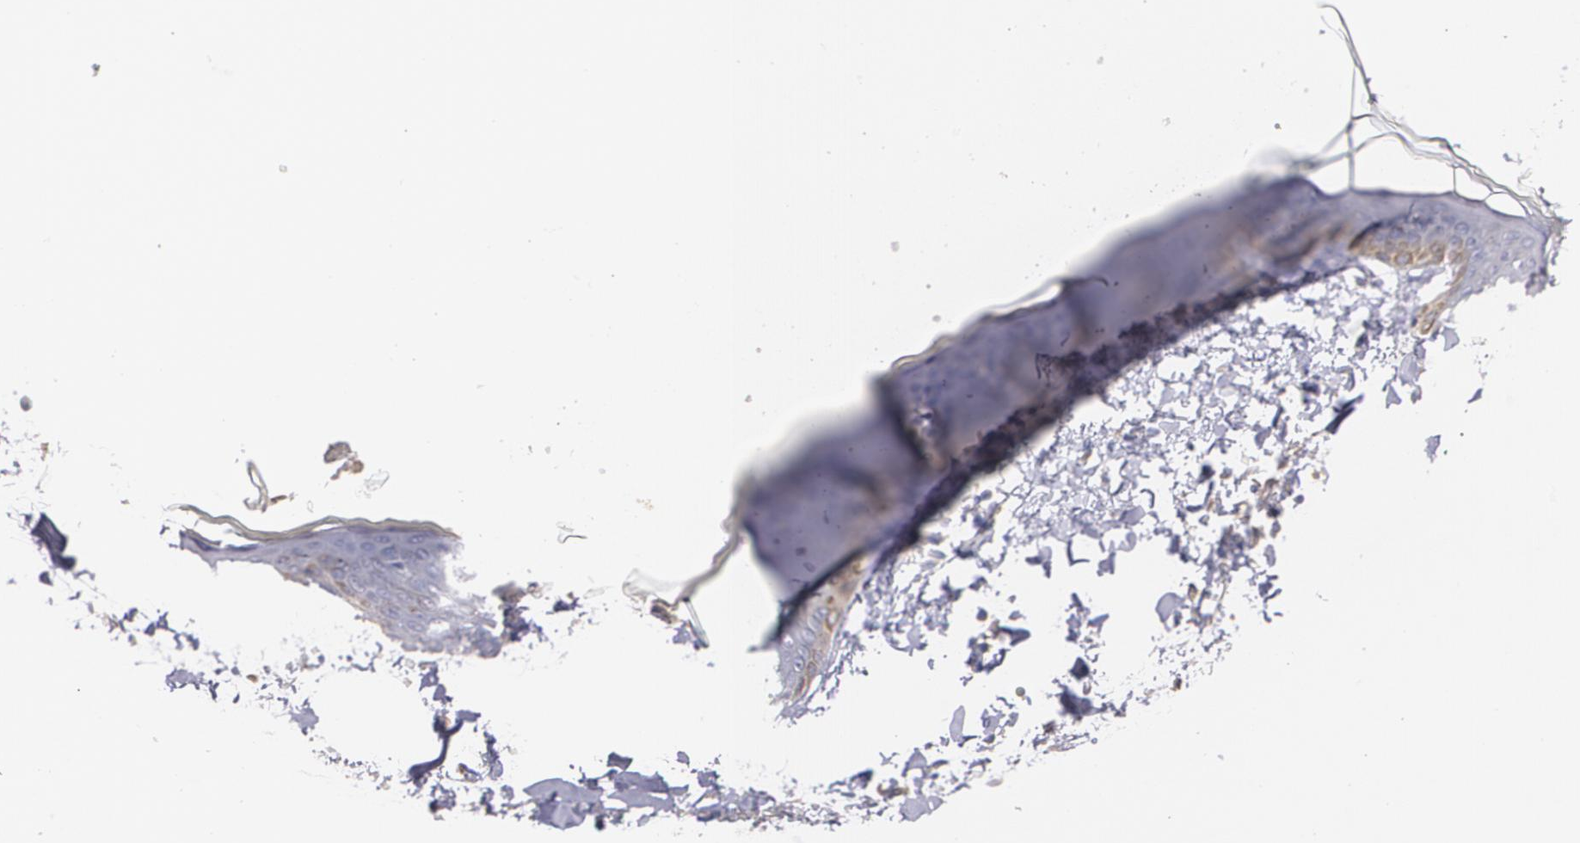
{"staining": {"intensity": "negative", "quantity": "none", "location": "none"}, "tissue": "skin", "cell_type": "Fibroblasts", "image_type": "normal", "snomed": [{"axis": "morphology", "description": "Normal tissue, NOS"}, {"axis": "topography", "description": "Skin"}], "caption": "Immunohistochemistry photomicrograph of unremarkable skin: skin stained with DAB exhibits no significant protein expression in fibroblasts.", "gene": "AMBP", "patient": {"sex": "female", "age": 17}}